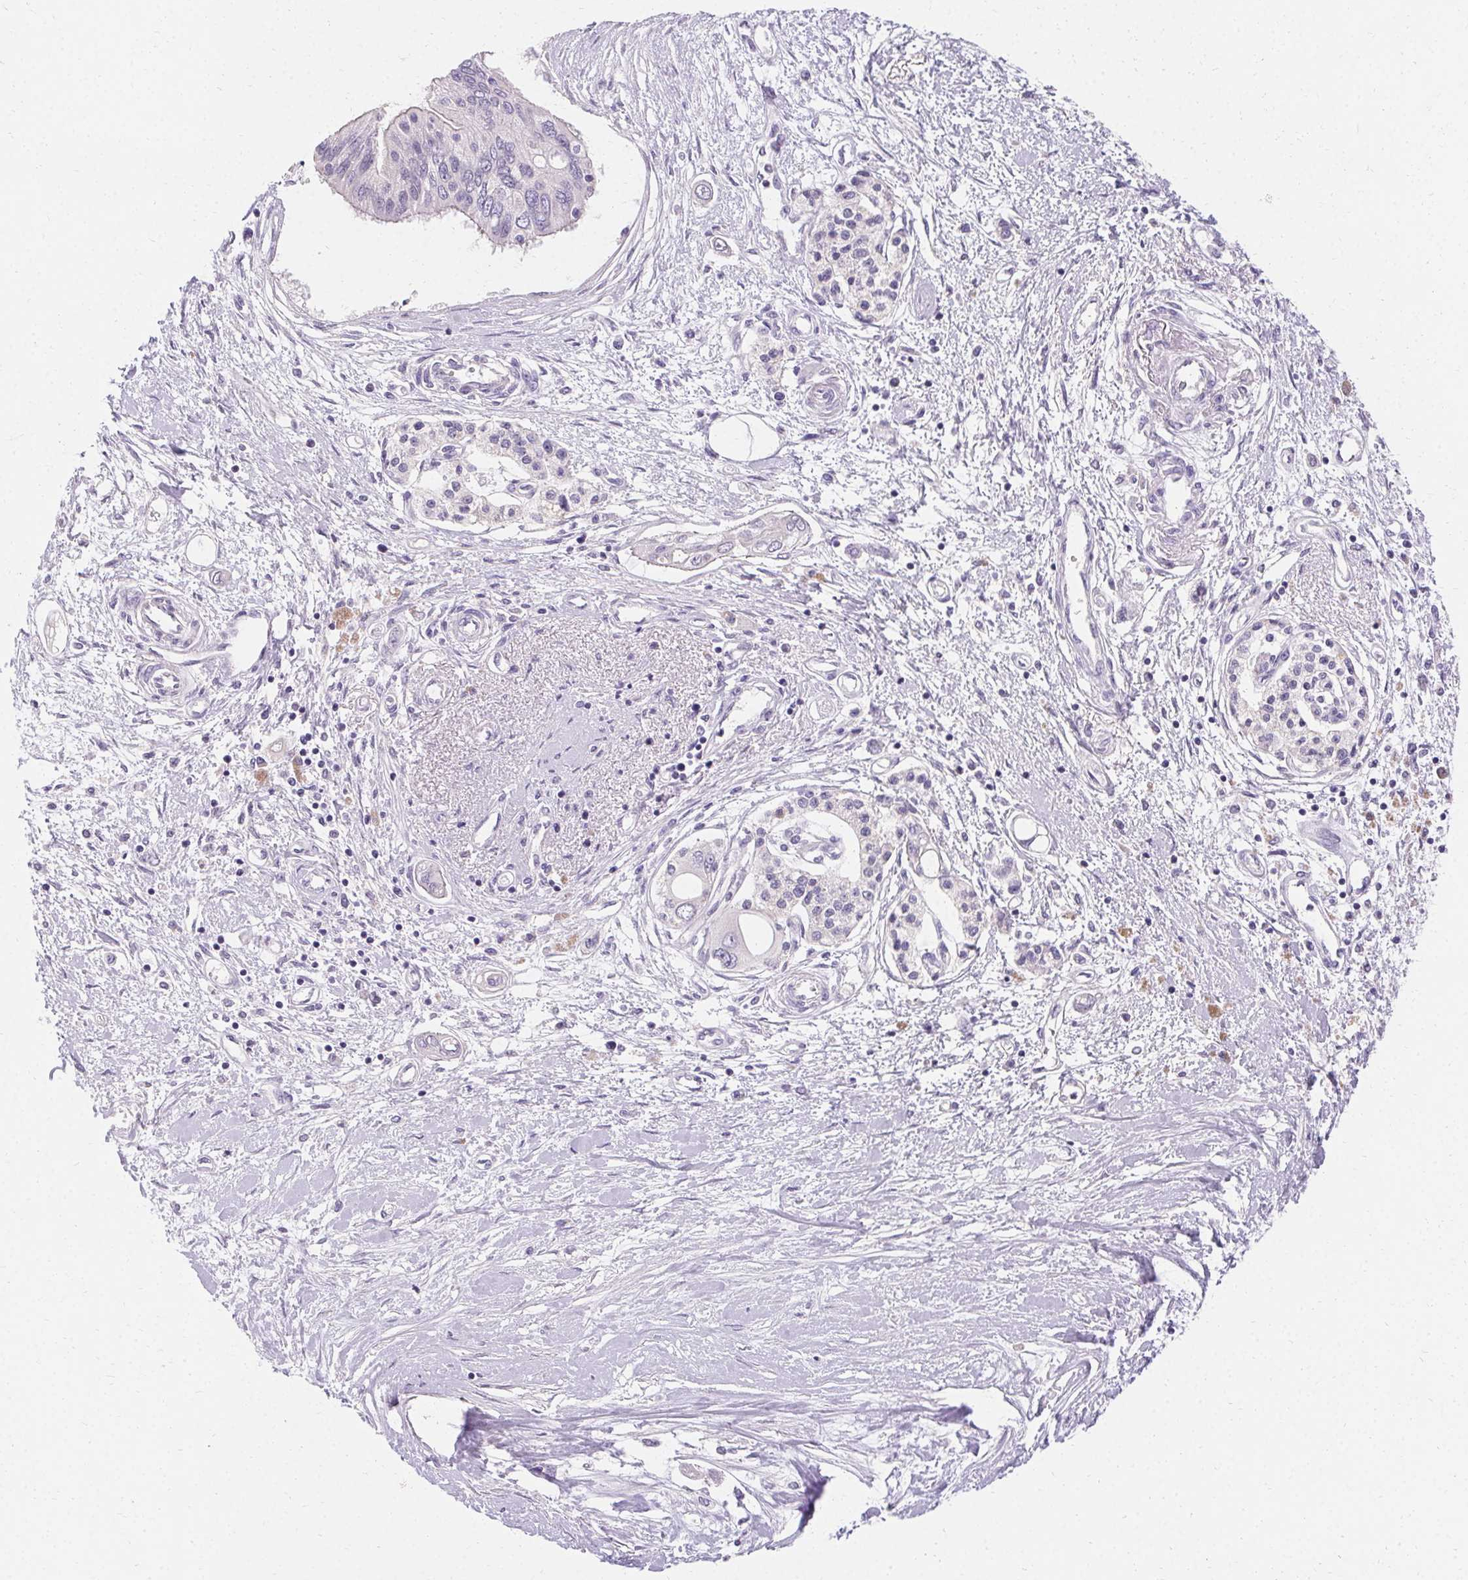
{"staining": {"intensity": "negative", "quantity": "none", "location": "none"}, "tissue": "pancreatic cancer", "cell_type": "Tumor cells", "image_type": "cancer", "snomed": [{"axis": "morphology", "description": "Adenocarcinoma, NOS"}, {"axis": "topography", "description": "Pancreas"}], "caption": "Tumor cells show no significant protein staining in adenocarcinoma (pancreatic).", "gene": "TRIP13", "patient": {"sex": "female", "age": 77}}